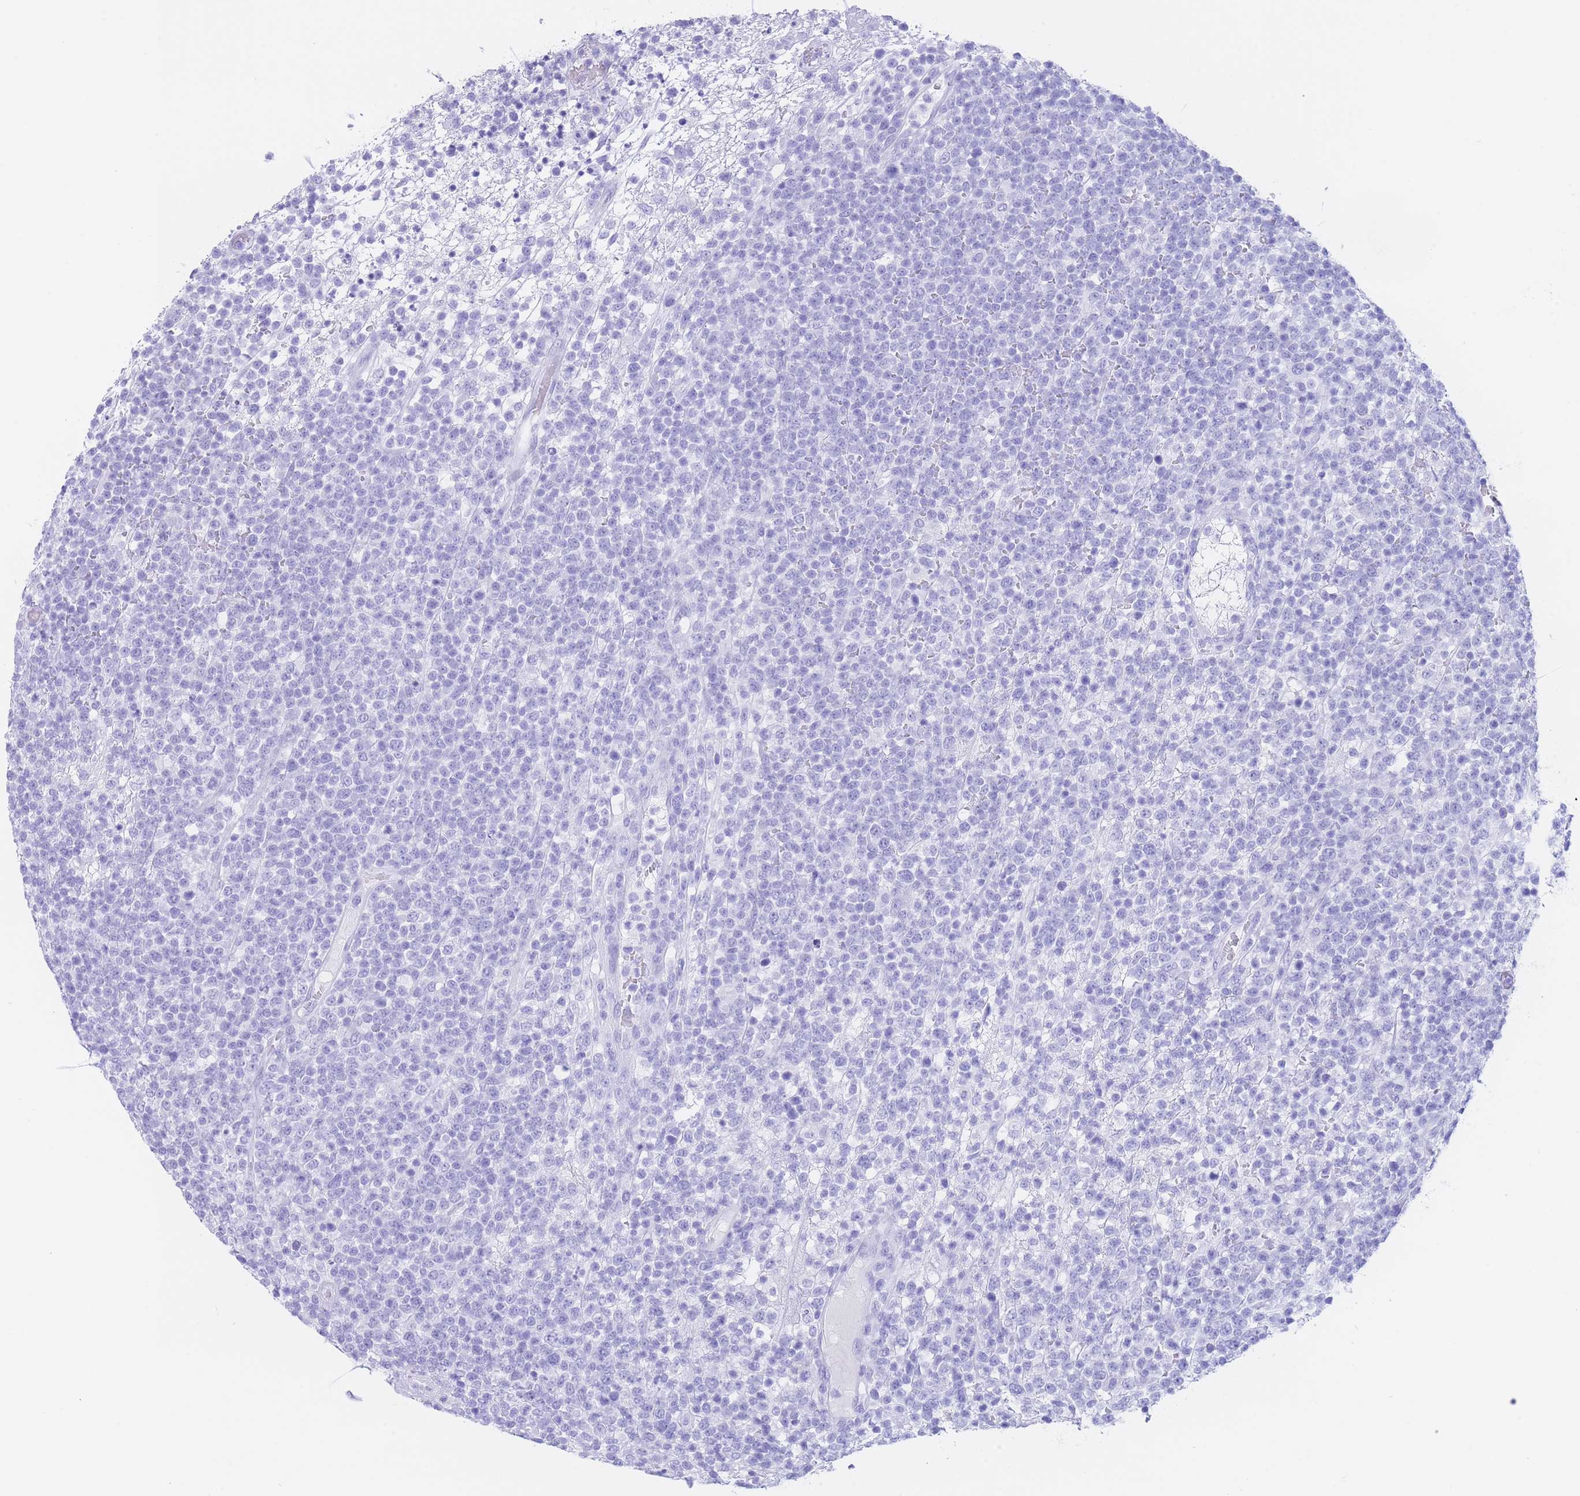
{"staining": {"intensity": "negative", "quantity": "none", "location": "none"}, "tissue": "lymphoma", "cell_type": "Tumor cells", "image_type": "cancer", "snomed": [{"axis": "morphology", "description": "Malignant lymphoma, non-Hodgkin's type, High grade"}, {"axis": "topography", "description": "Colon"}], "caption": "This photomicrograph is of lymphoma stained with immunohistochemistry (IHC) to label a protein in brown with the nuclei are counter-stained blue. There is no staining in tumor cells.", "gene": "SLCO1B3", "patient": {"sex": "female", "age": 53}}